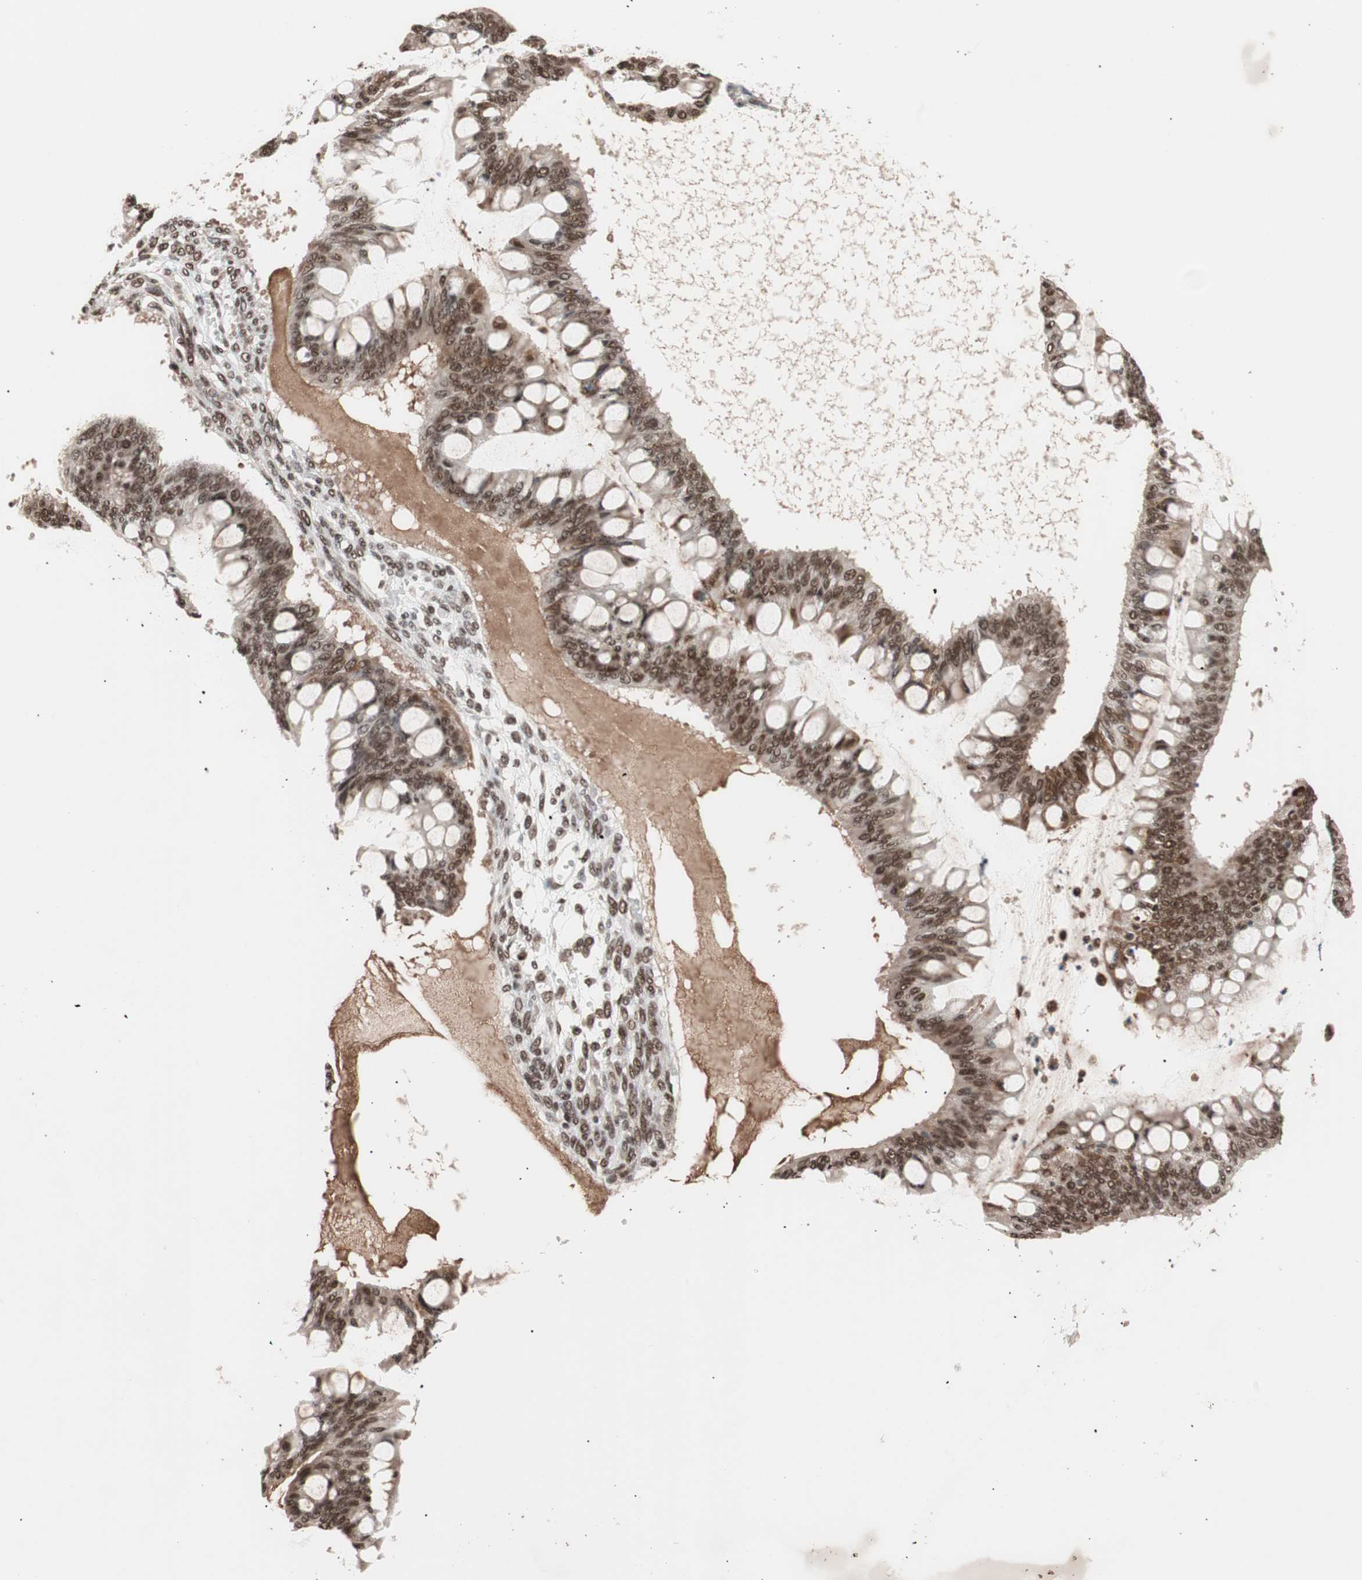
{"staining": {"intensity": "moderate", "quantity": ">75%", "location": "cytoplasmic/membranous,nuclear"}, "tissue": "ovarian cancer", "cell_type": "Tumor cells", "image_type": "cancer", "snomed": [{"axis": "morphology", "description": "Cystadenocarcinoma, mucinous, NOS"}, {"axis": "topography", "description": "Ovary"}], "caption": "Ovarian mucinous cystadenocarcinoma stained with a protein marker demonstrates moderate staining in tumor cells.", "gene": "CHAMP1", "patient": {"sex": "female", "age": 73}}